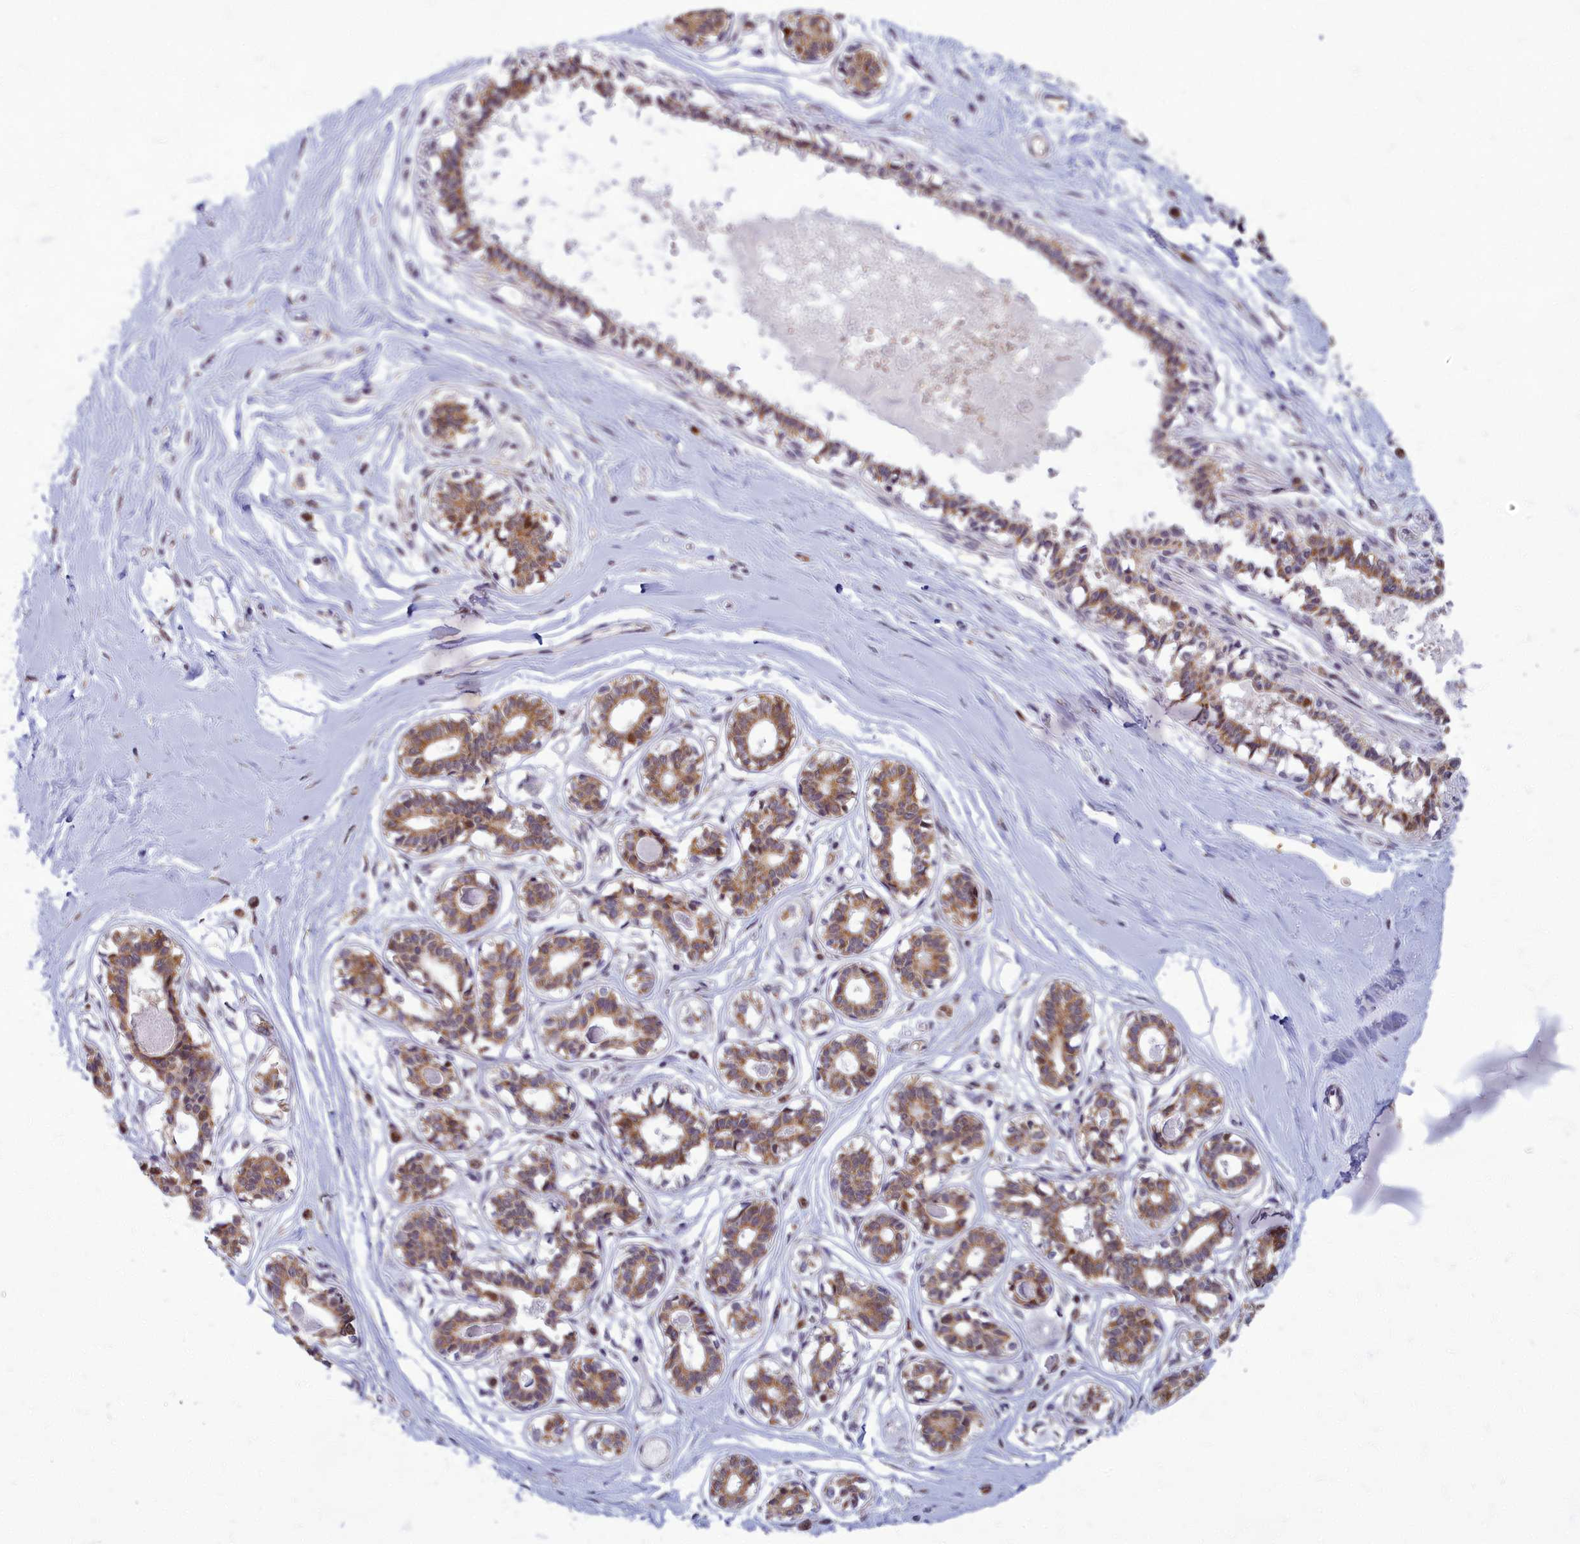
{"staining": {"intensity": "negative", "quantity": "none", "location": "none"}, "tissue": "breast", "cell_type": "Adipocytes", "image_type": "normal", "snomed": [{"axis": "morphology", "description": "Normal tissue, NOS"}, {"axis": "topography", "description": "Breast"}], "caption": "Adipocytes are negative for protein expression in normal human breast. Brightfield microscopy of IHC stained with DAB (3,3'-diaminobenzidine) (brown) and hematoxylin (blue), captured at high magnification.", "gene": "EARS2", "patient": {"sex": "female", "age": 45}}